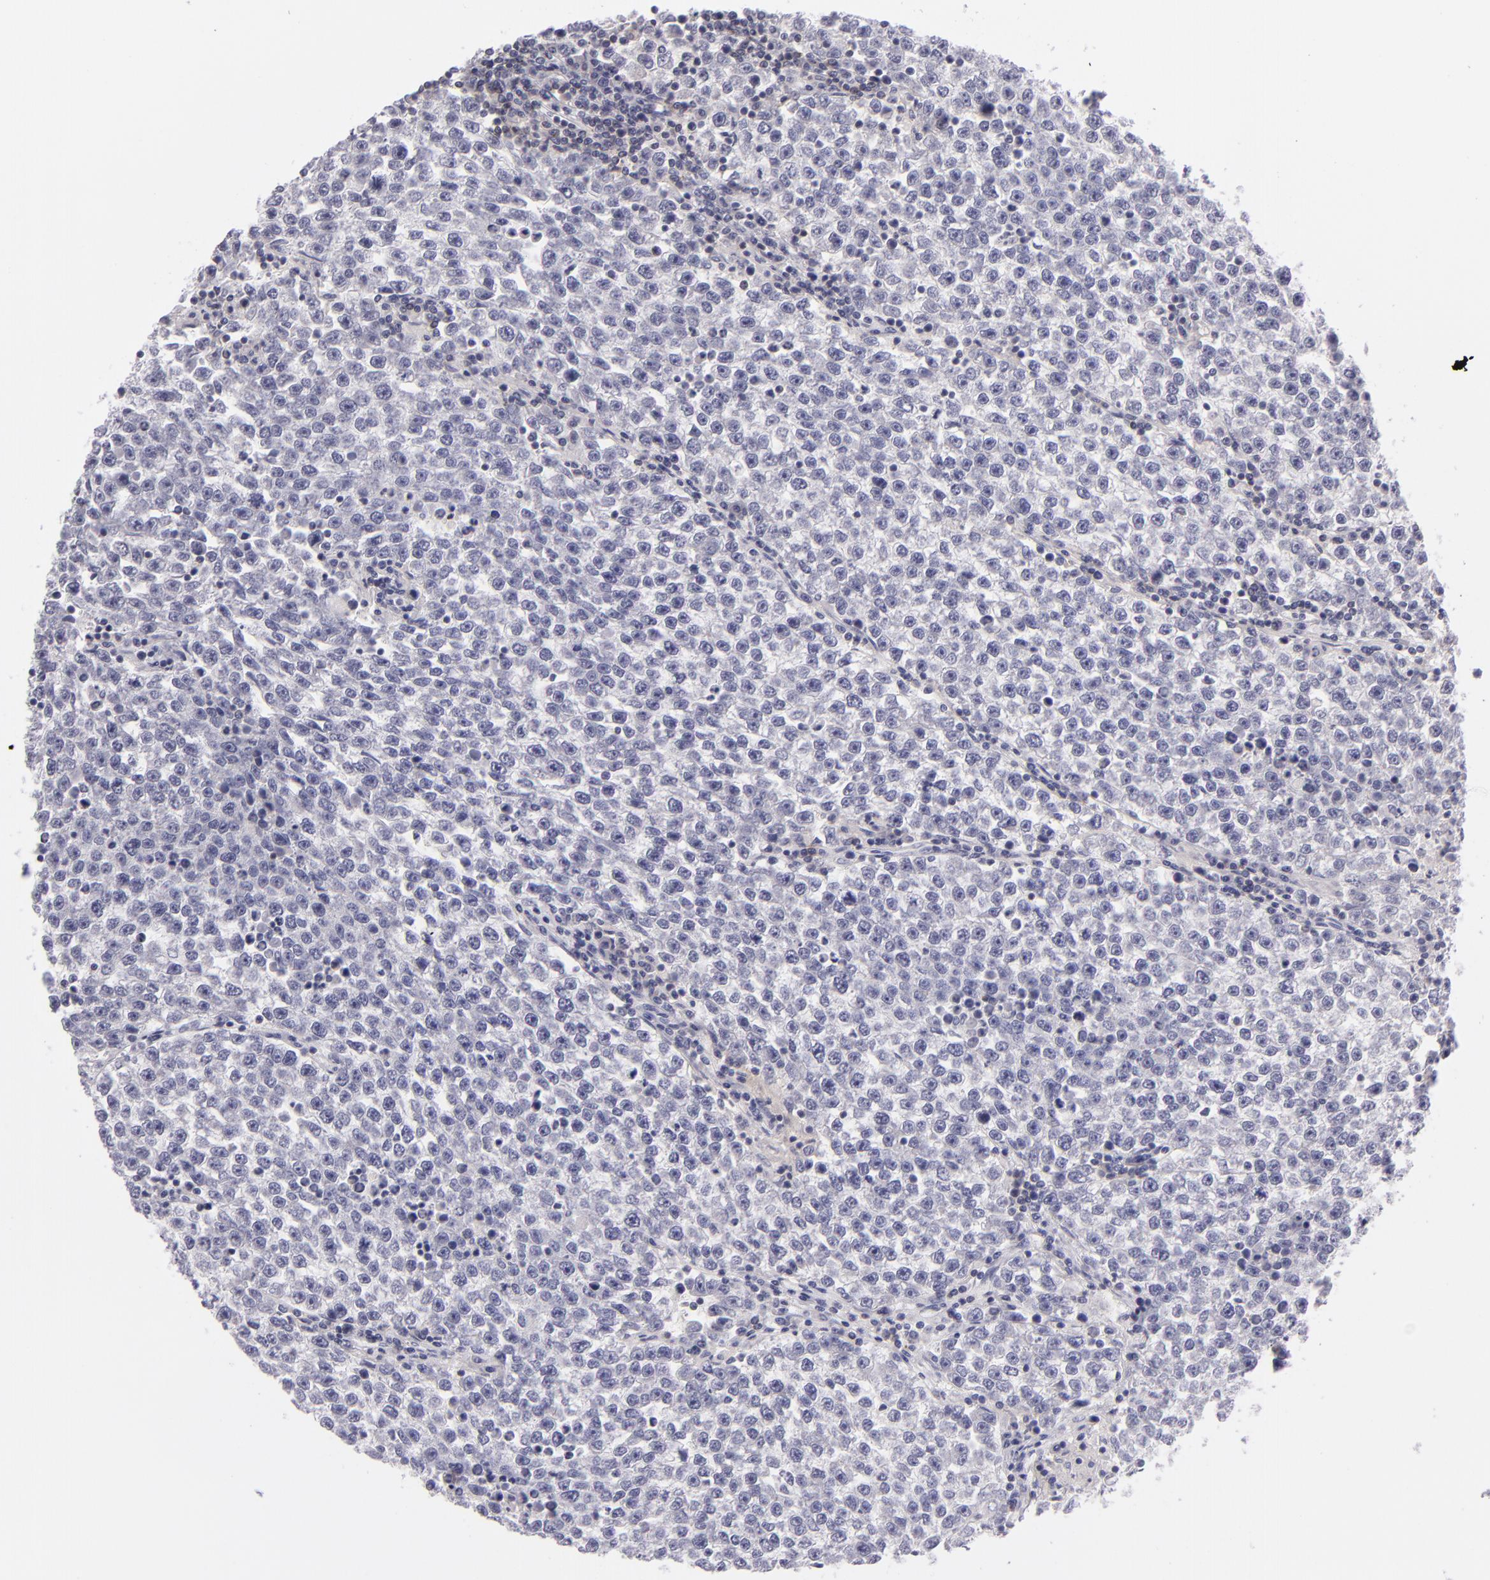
{"staining": {"intensity": "negative", "quantity": "none", "location": "none"}, "tissue": "testis cancer", "cell_type": "Tumor cells", "image_type": "cancer", "snomed": [{"axis": "morphology", "description": "Seminoma, NOS"}, {"axis": "topography", "description": "Testis"}], "caption": "Tumor cells are negative for brown protein staining in testis cancer (seminoma).", "gene": "CD48", "patient": {"sex": "male", "age": 36}}